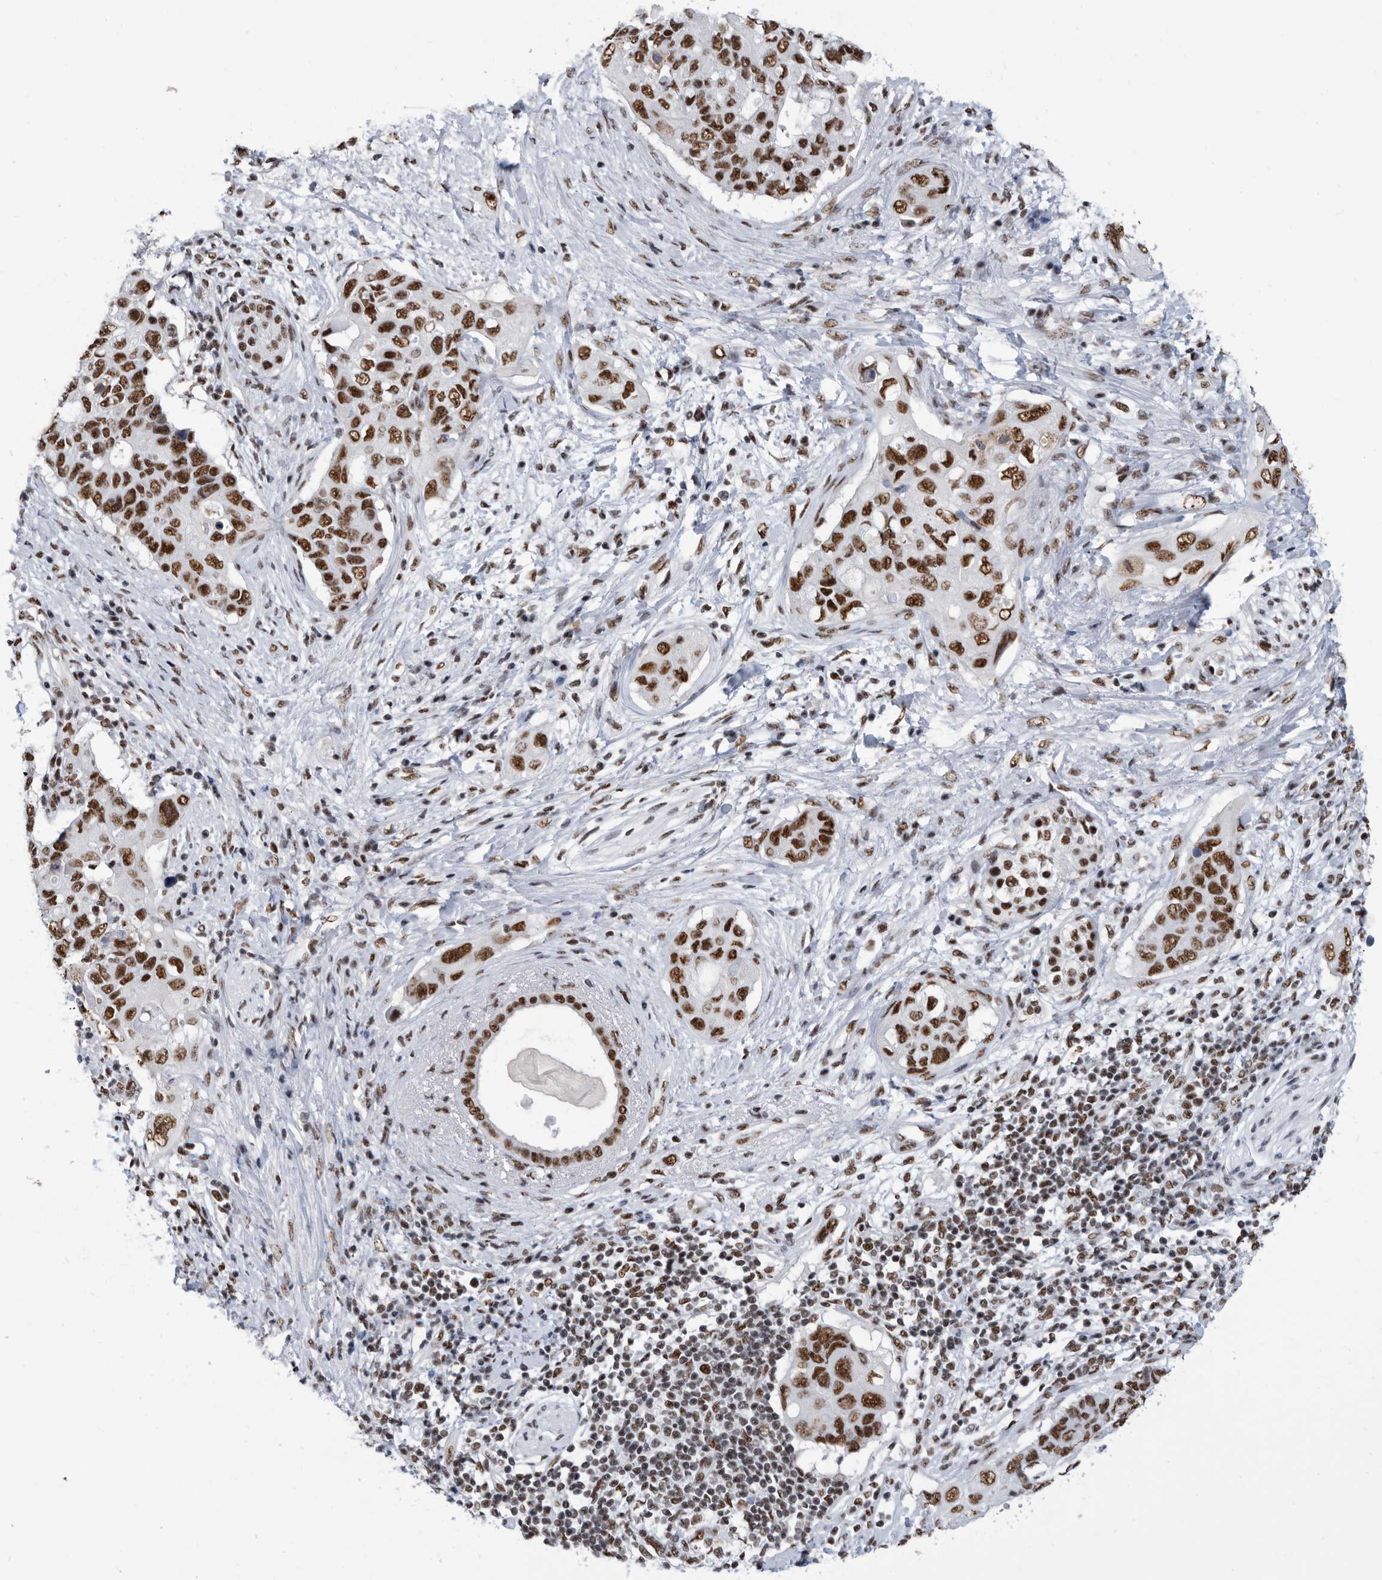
{"staining": {"intensity": "strong", "quantity": ">75%", "location": "nuclear"}, "tissue": "pancreatic cancer", "cell_type": "Tumor cells", "image_type": "cancer", "snomed": [{"axis": "morphology", "description": "Adenocarcinoma, NOS"}, {"axis": "topography", "description": "Pancreas"}], "caption": "Immunohistochemistry (IHC) (DAB) staining of adenocarcinoma (pancreatic) exhibits strong nuclear protein staining in approximately >75% of tumor cells.", "gene": "SF3A1", "patient": {"sex": "female", "age": 56}}